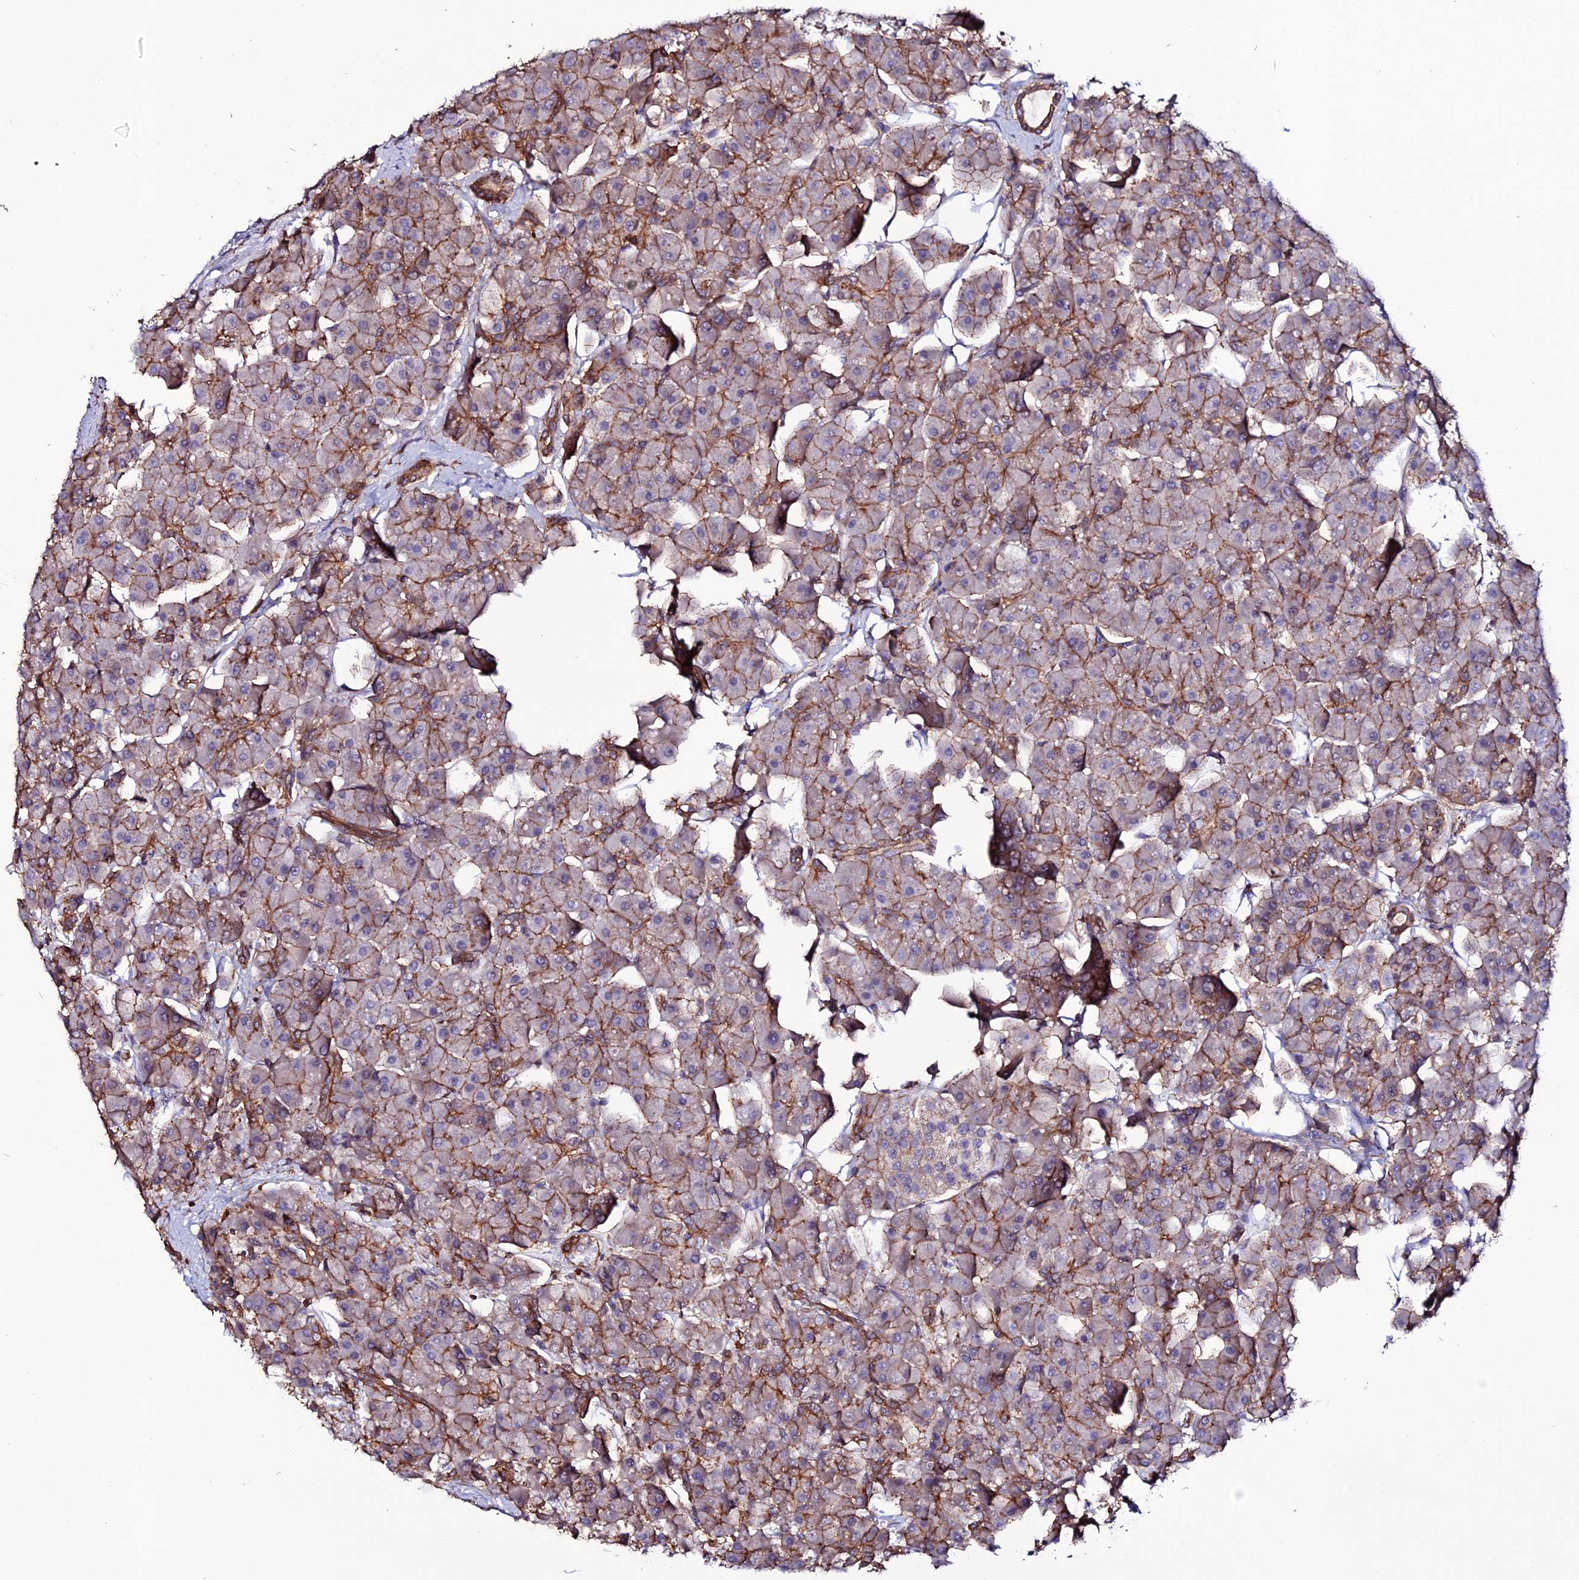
{"staining": {"intensity": "moderate", "quantity": ">75%", "location": "cytoplasmic/membranous"}, "tissue": "pancreas", "cell_type": "Exocrine glandular cells", "image_type": "normal", "snomed": [{"axis": "morphology", "description": "Normal tissue, NOS"}, {"axis": "topography", "description": "Pancreas"}], "caption": "IHC staining of benign pancreas, which reveals medium levels of moderate cytoplasmic/membranous expression in about >75% of exocrine glandular cells indicating moderate cytoplasmic/membranous protein positivity. The staining was performed using DAB (brown) for protein detection and nuclei were counterstained in hematoxylin (blue).", "gene": "USP17L10", "patient": {"sex": "male", "age": 66}}